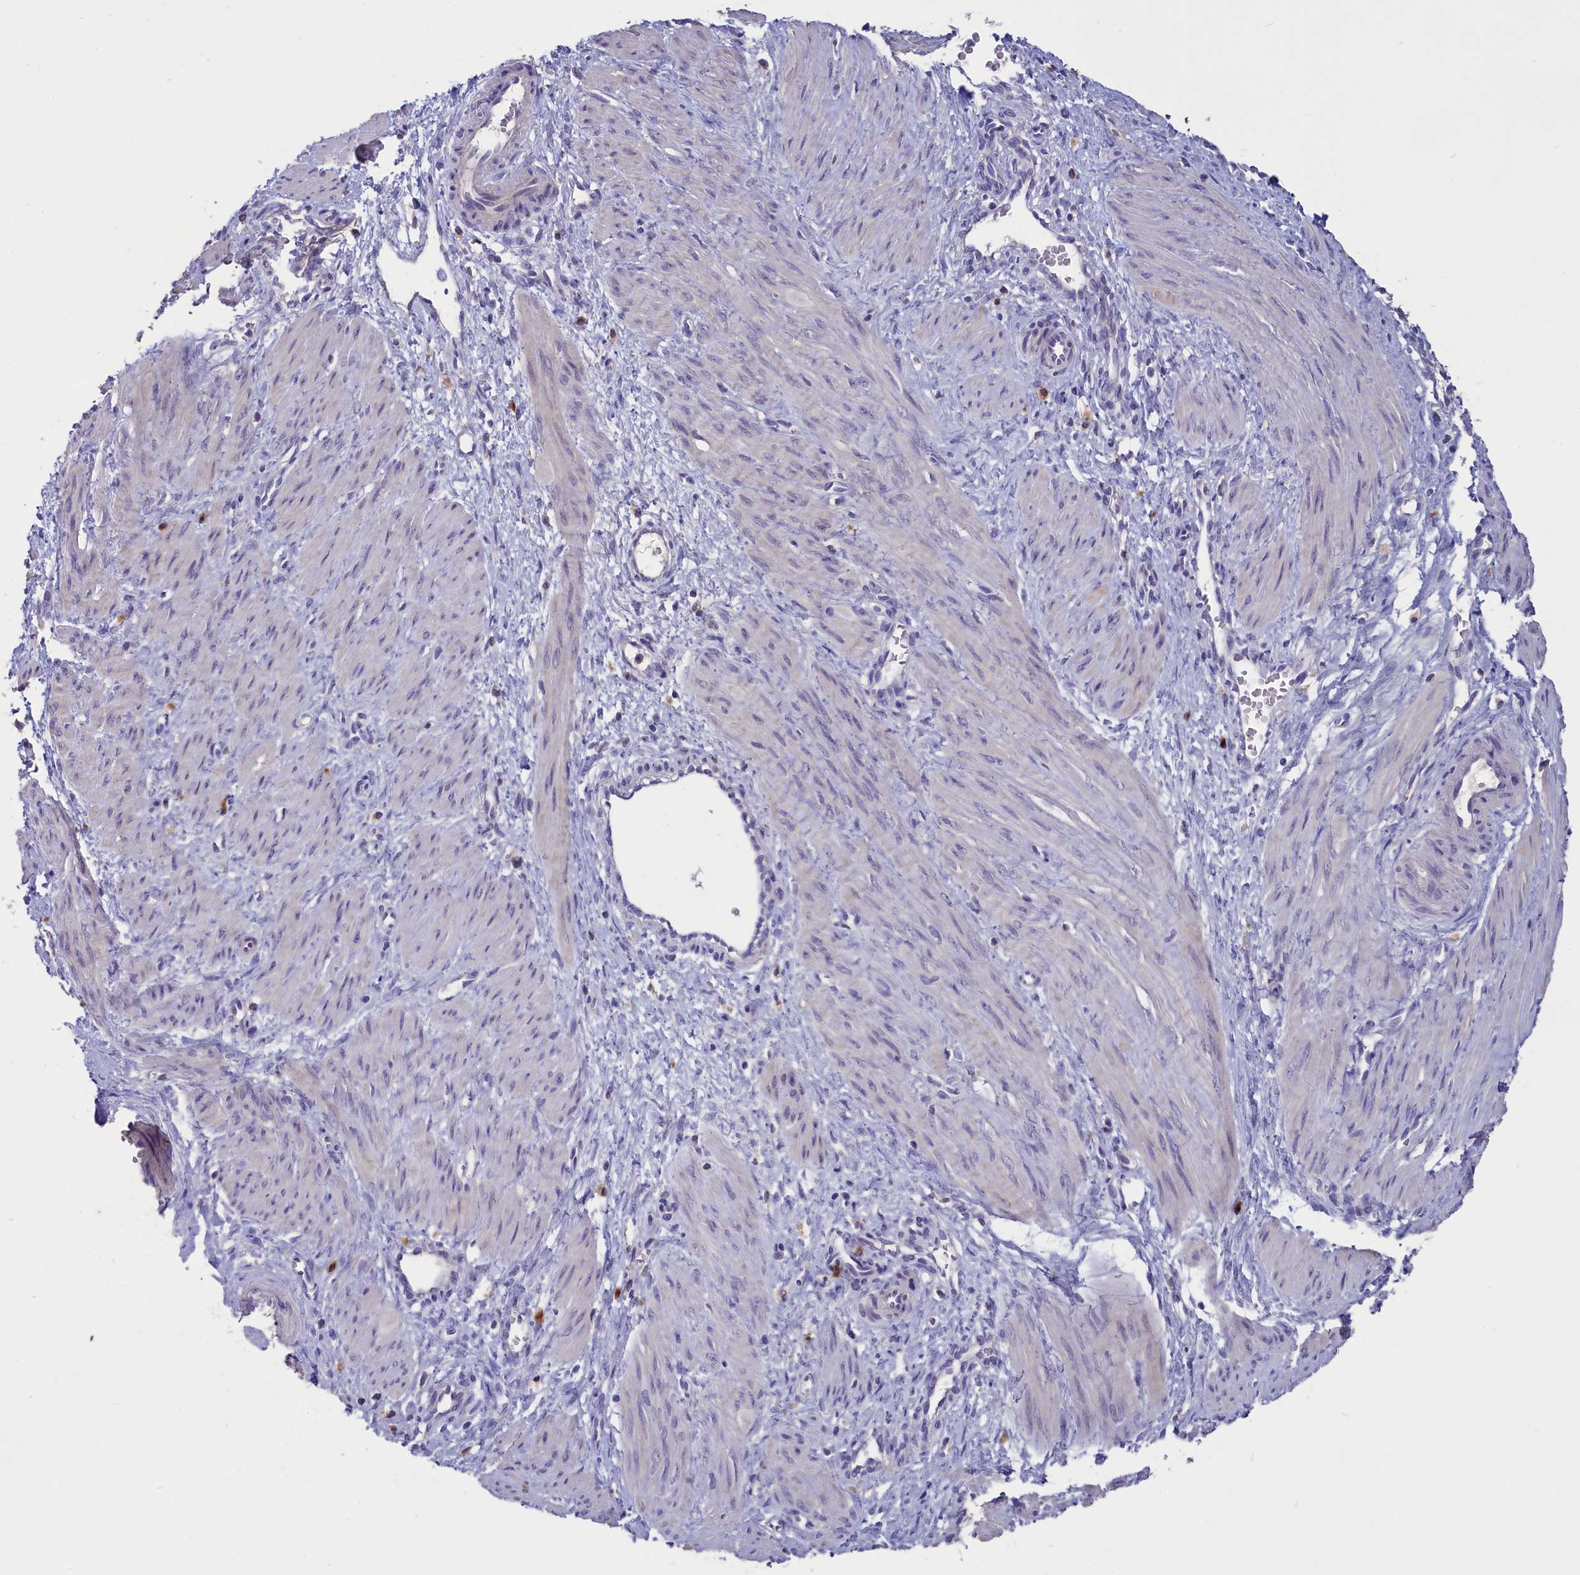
{"staining": {"intensity": "negative", "quantity": "none", "location": "none"}, "tissue": "smooth muscle", "cell_type": "Smooth muscle cells", "image_type": "normal", "snomed": [{"axis": "morphology", "description": "Normal tissue, NOS"}, {"axis": "topography", "description": "Endometrium"}], "caption": "Smooth muscle cells show no significant positivity in benign smooth muscle. (DAB immunohistochemistry visualized using brightfield microscopy, high magnification).", "gene": "ENPP6", "patient": {"sex": "female", "age": 33}}